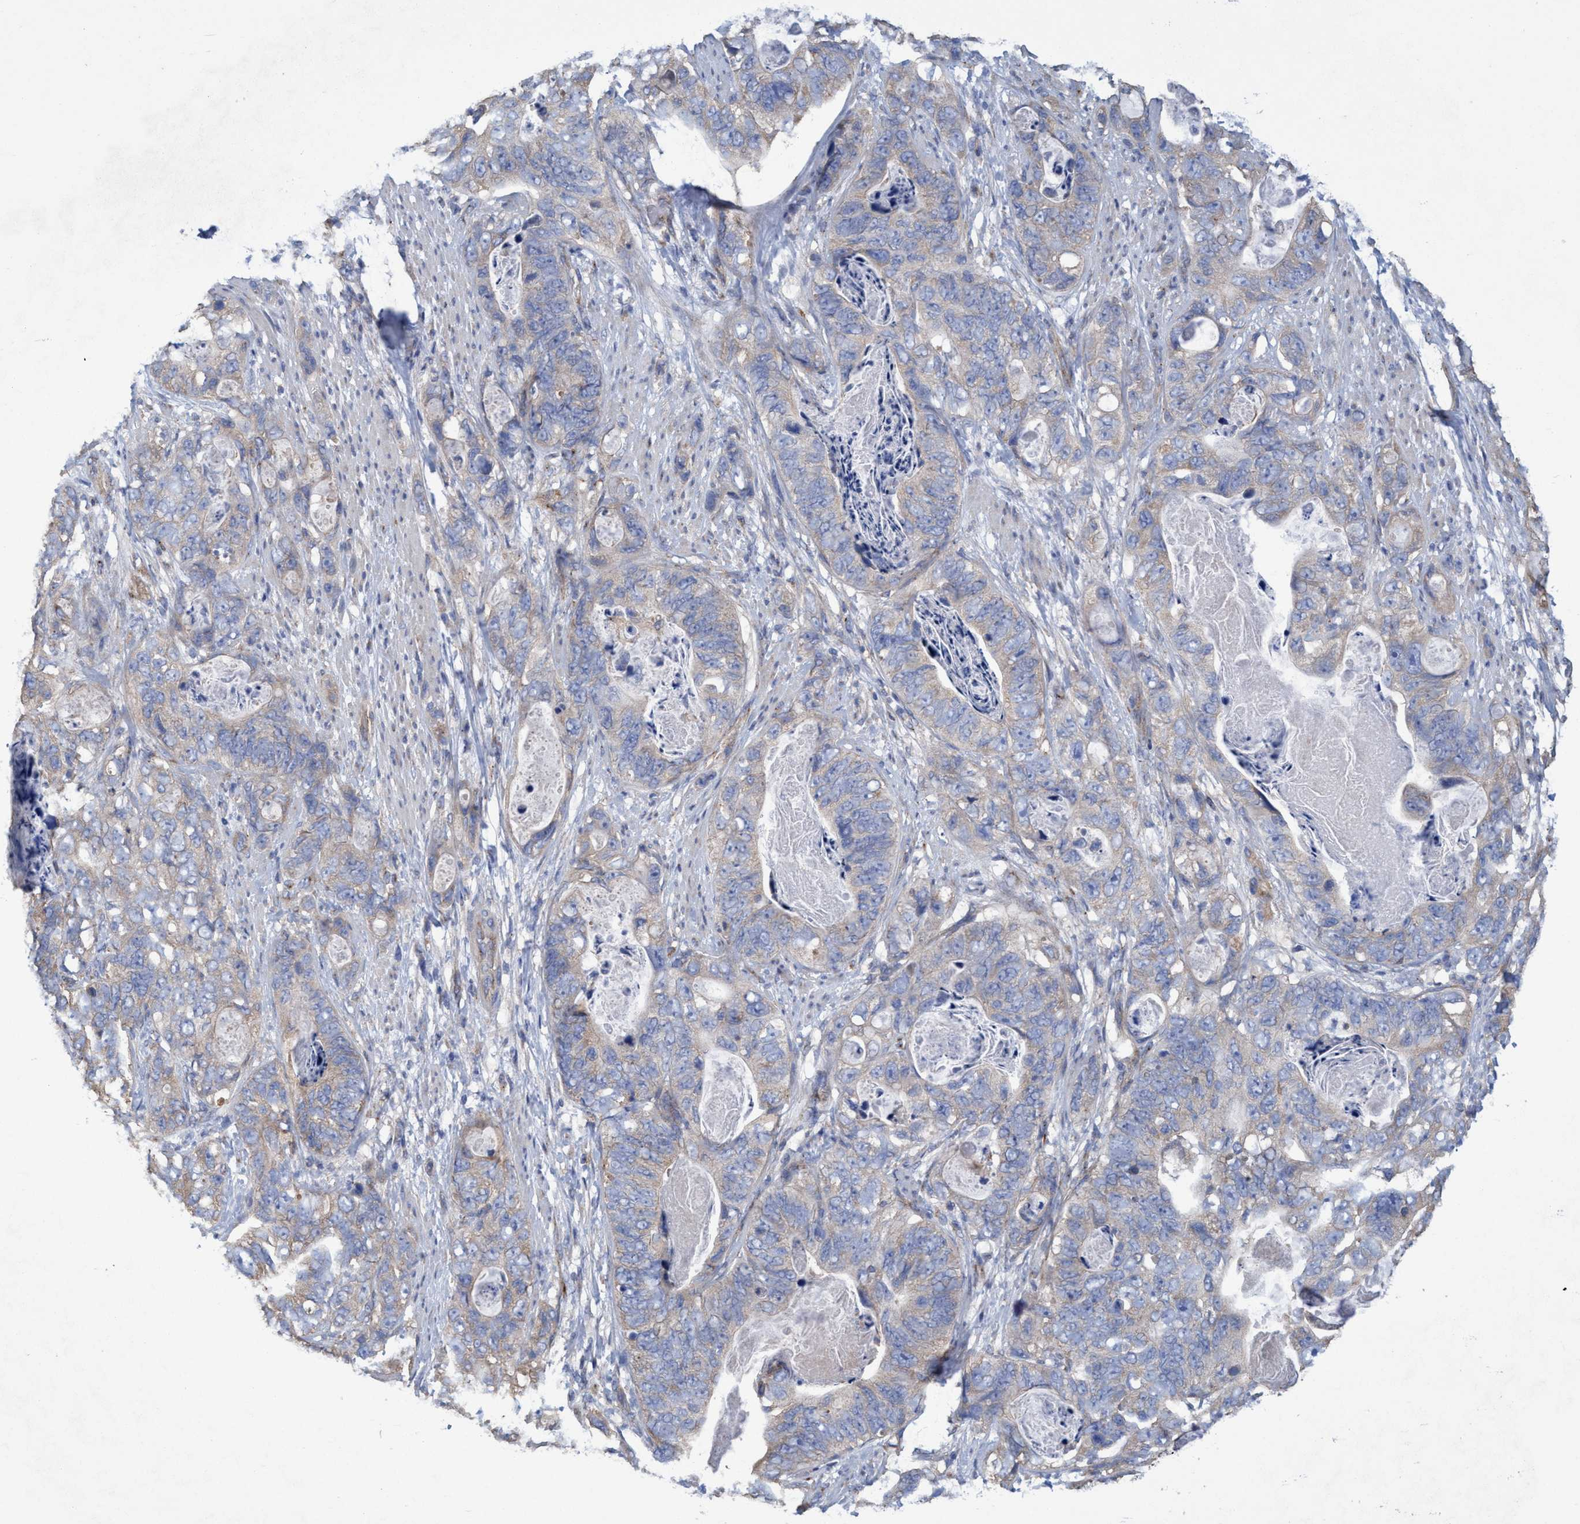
{"staining": {"intensity": "weak", "quantity": "<25%", "location": "cytoplasmic/membranous"}, "tissue": "stomach cancer", "cell_type": "Tumor cells", "image_type": "cancer", "snomed": [{"axis": "morphology", "description": "Adenocarcinoma, NOS"}, {"axis": "topography", "description": "Stomach"}], "caption": "Protein analysis of stomach adenocarcinoma exhibits no significant positivity in tumor cells.", "gene": "BICD2", "patient": {"sex": "female", "age": 89}}